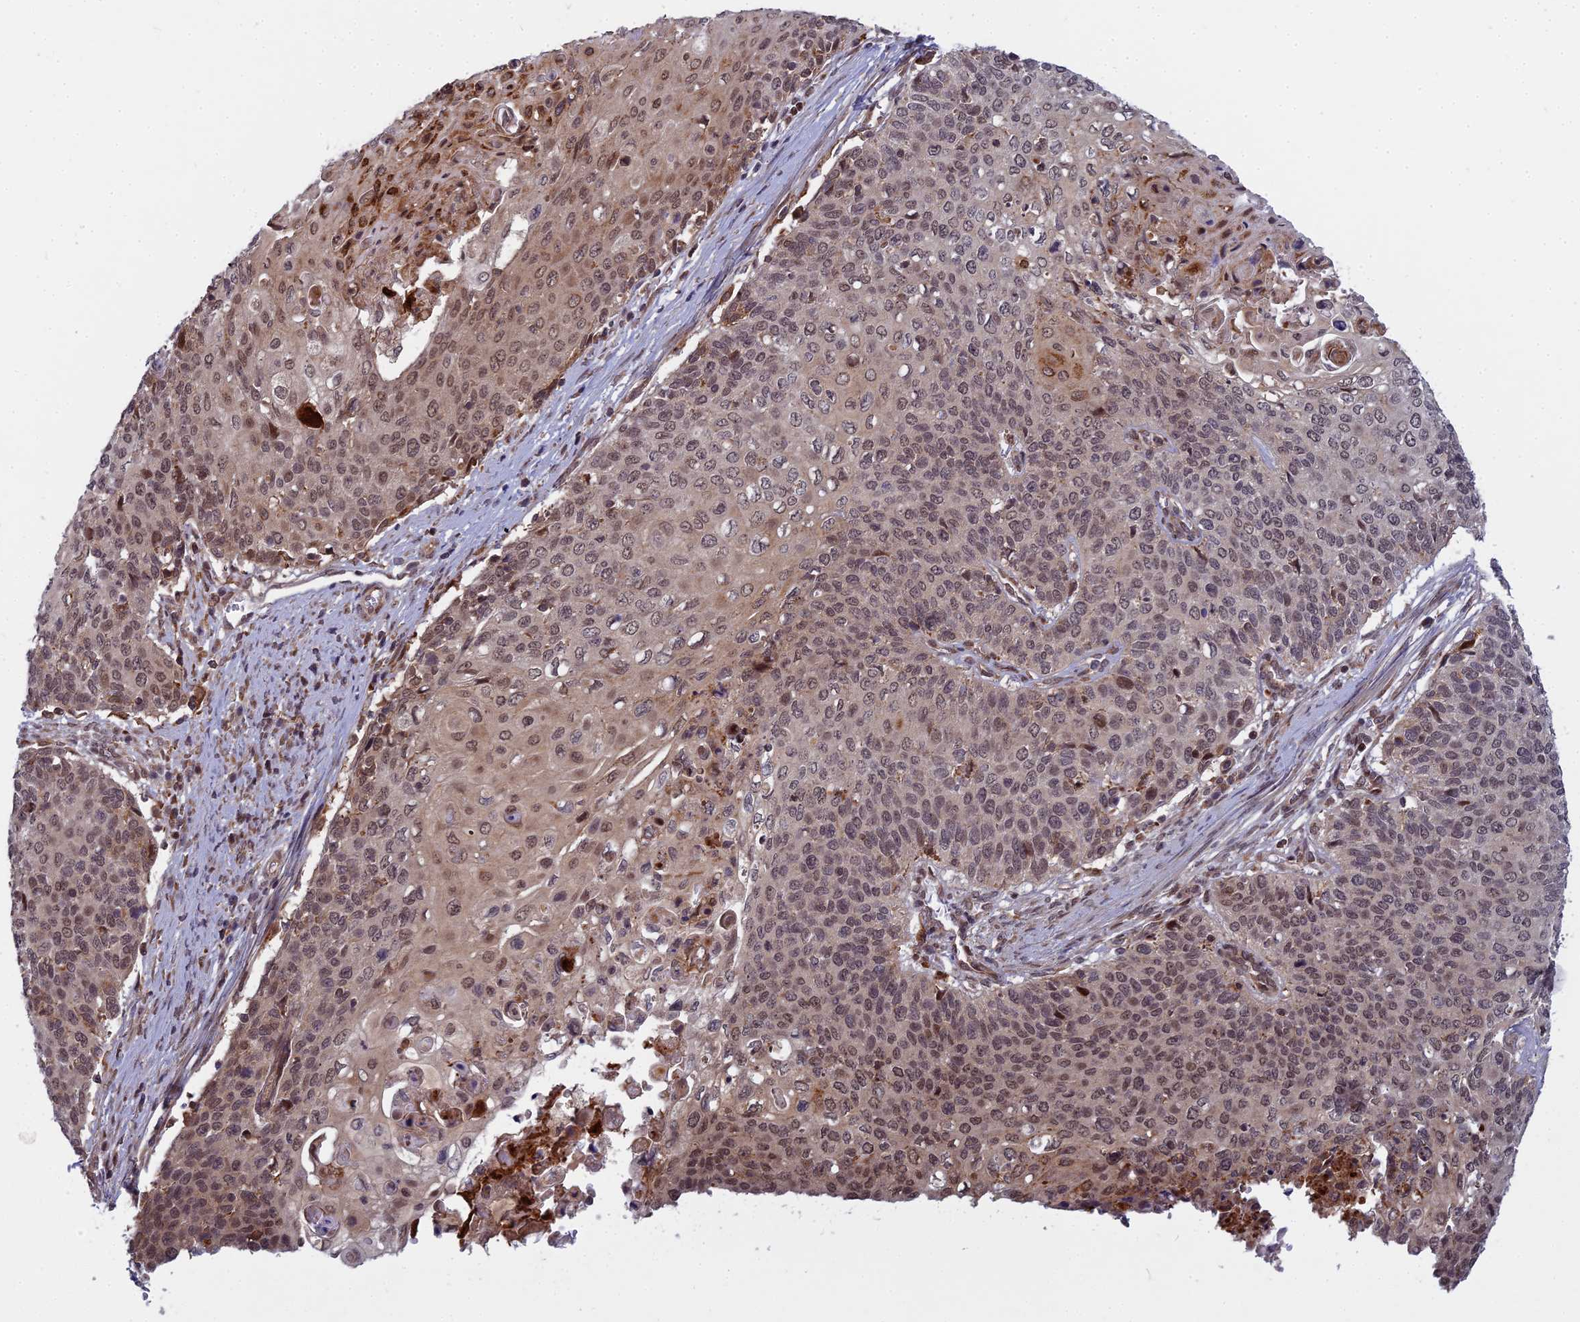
{"staining": {"intensity": "moderate", "quantity": "25%-75%", "location": "nuclear"}, "tissue": "cervical cancer", "cell_type": "Tumor cells", "image_type": "cancer", "snomed": [{"axis": "morphology", "description": "Squamous cell carcinoma, NOS"}, {"axis": "topography", "description": "Cervix"}], "caption": "Cervical cancer (squamous cell carcinoma) stained with a brown dye demonstrates moderate nuclear positive staining in approximately 25%-75% of tumor cells.", "gene": "COMMD2", "patient": {"sex": "female", "age": 39}}